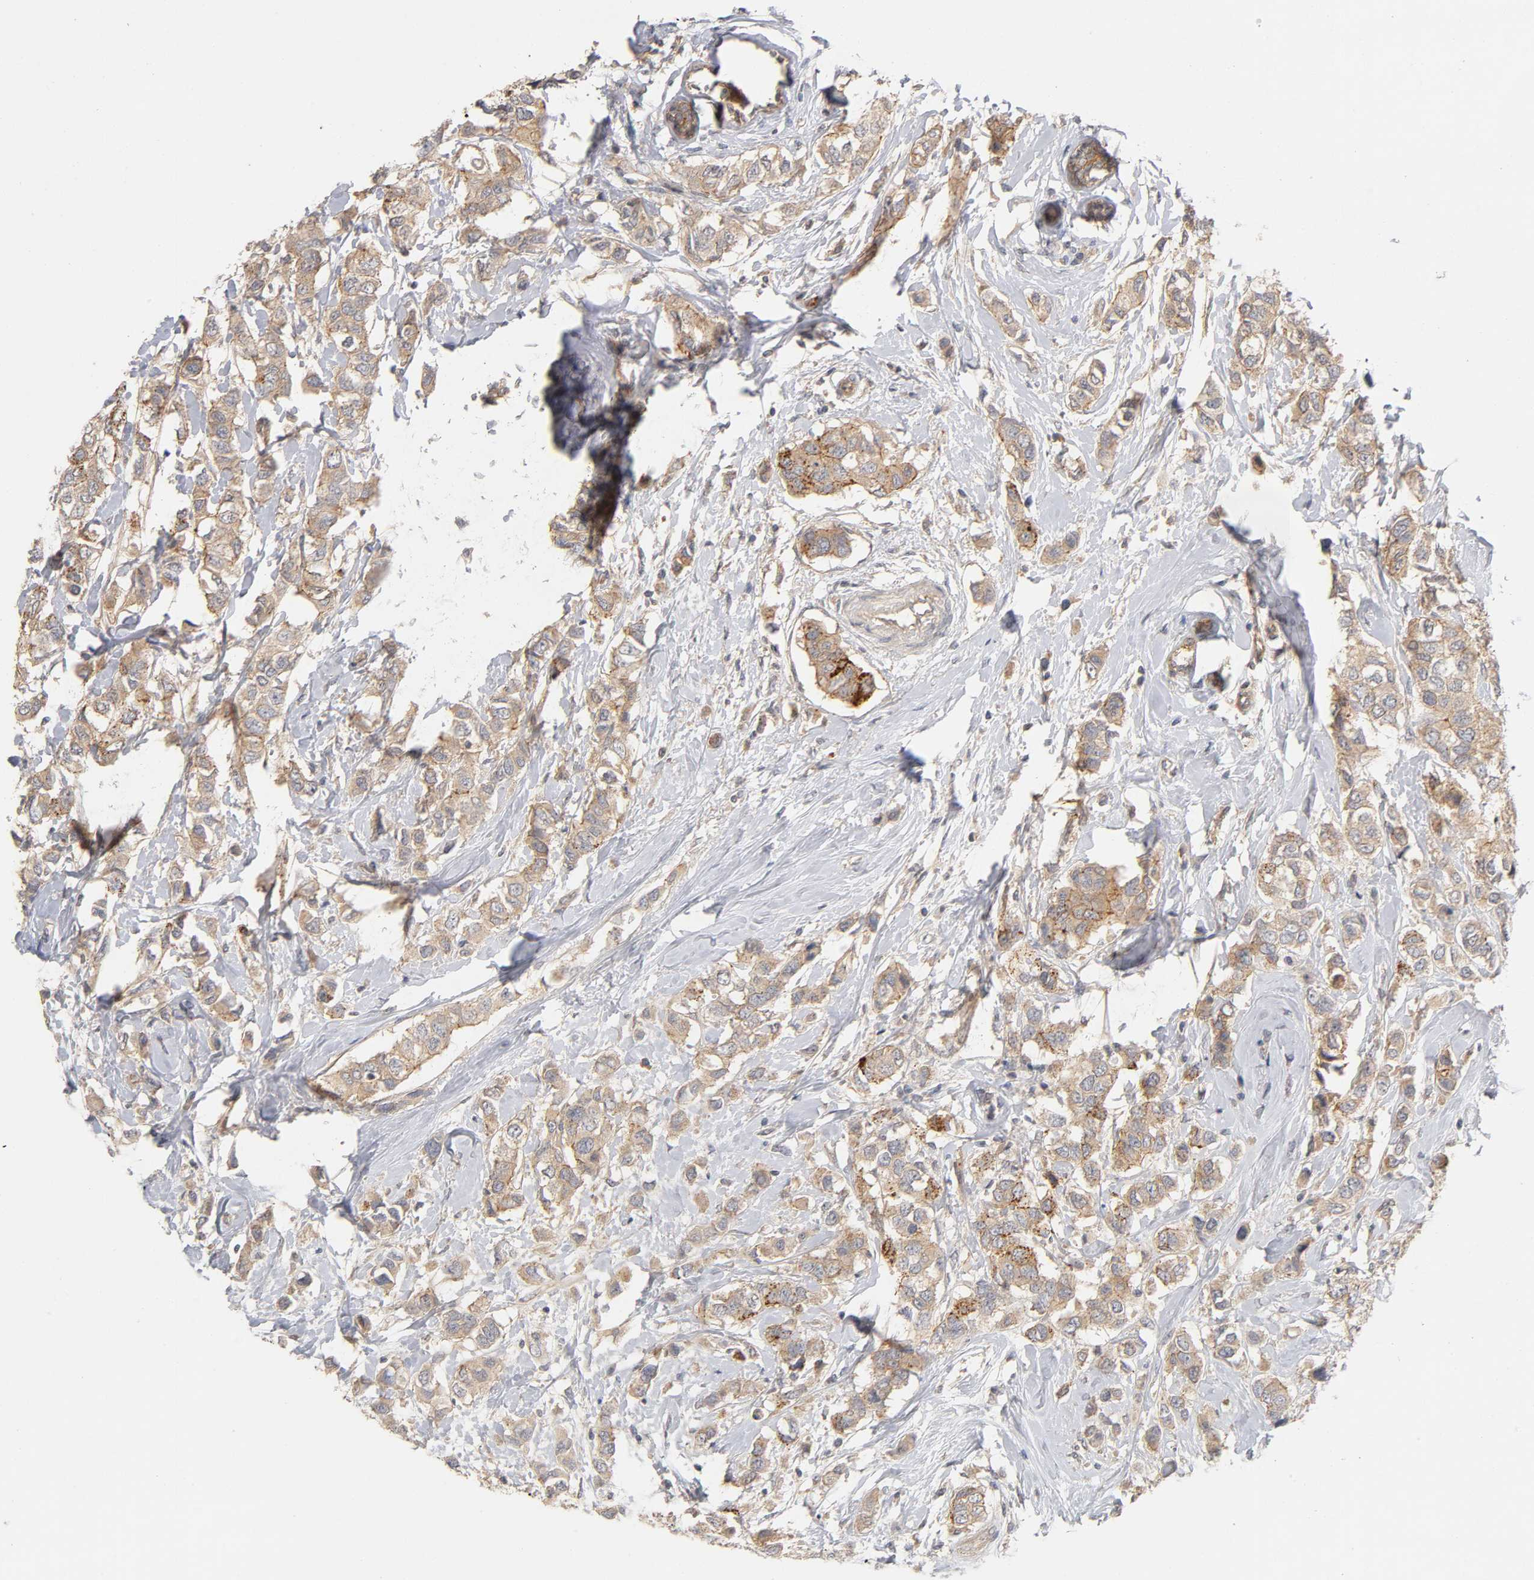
{"staining": {"intensity": "moderate", "quantity": ">75%", "location": "cytoplasmic/membranous"}, "tissue": "breast cancer", "cell_type": "Tumor cells", "image_type": "cancer", "snomed": [{"axis": "morphology", "description": "Duct carcinoma"}, {"axis": "topography", "description": "Breast"}], "caption": "Immunohistochemistry (IHC) of breast intraductal carcinoma displays medium levels of moderate cytoplasmic/membranous expression in approximately >75% of tumor cells. (Brightfield microscopy of DAB IHC at high magnification).", "gene": "PDZD11", "patient": {"sex": "female", "age": 50}}